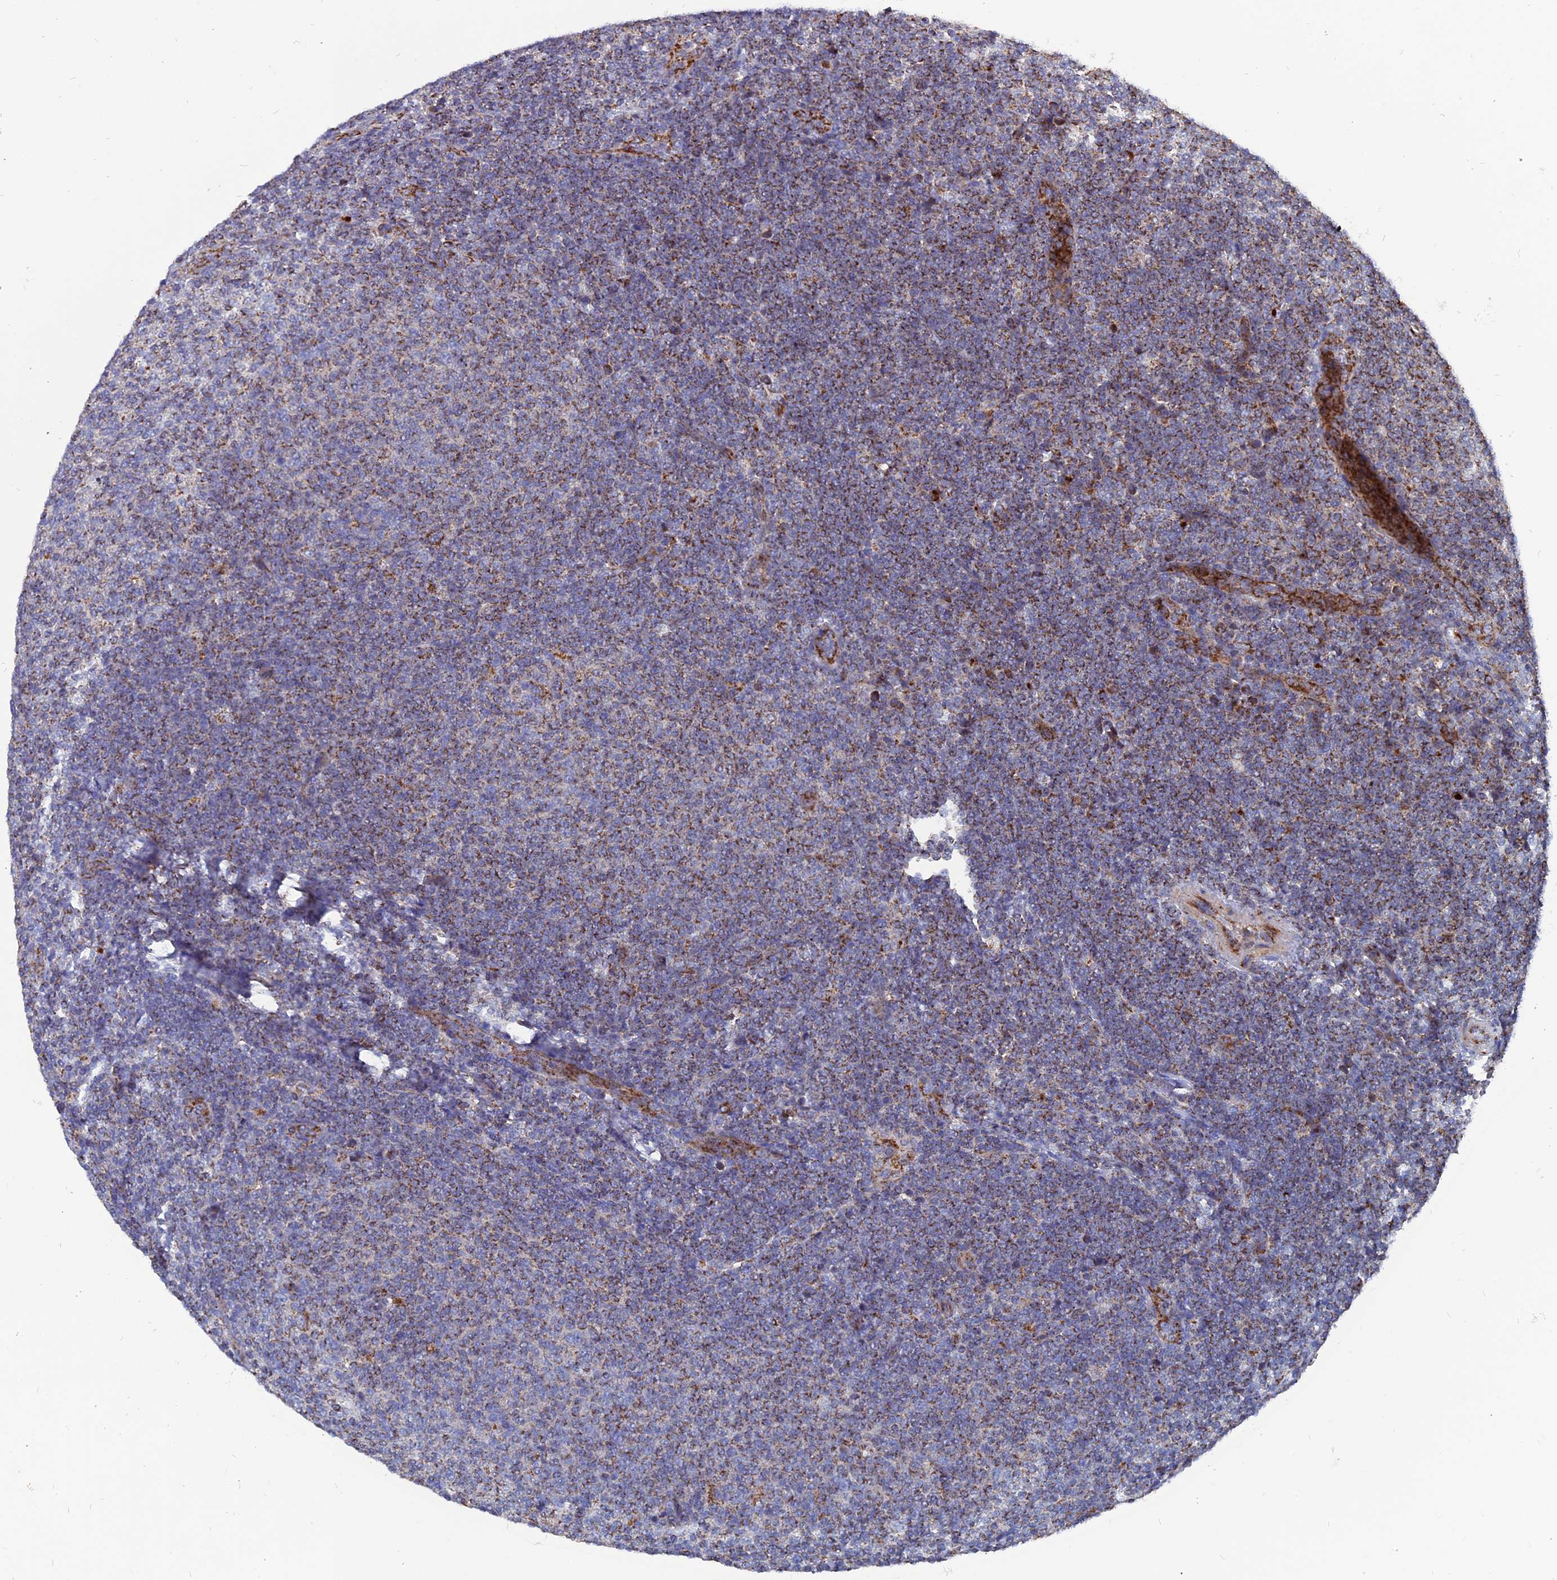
{"staining": {"intensity": "moderate", "quantity": ">75%", "location": "cytoplasmic/membranous"}, "tissue": "lymphoma", "cell_type": "Tumor cells", "image_type": "cancer", "snomed": [{"axis": "morphology", "description": "Malignant lymphoma, non-Hodgkin's type, Low grade"}, {"axis": "topography", "description": "Lymph node"}], "caption": "DAB (3,3'-diaminobenzidine) immunohistochemical staining of low-grade malignant lymphoma, non-Hodgkin's type shows moderate cytoplasmic/membranous protein positivity in about >75% of tumor cells.", "gene": "TGFA", "patient": {"sex": "male", "age": 66}}